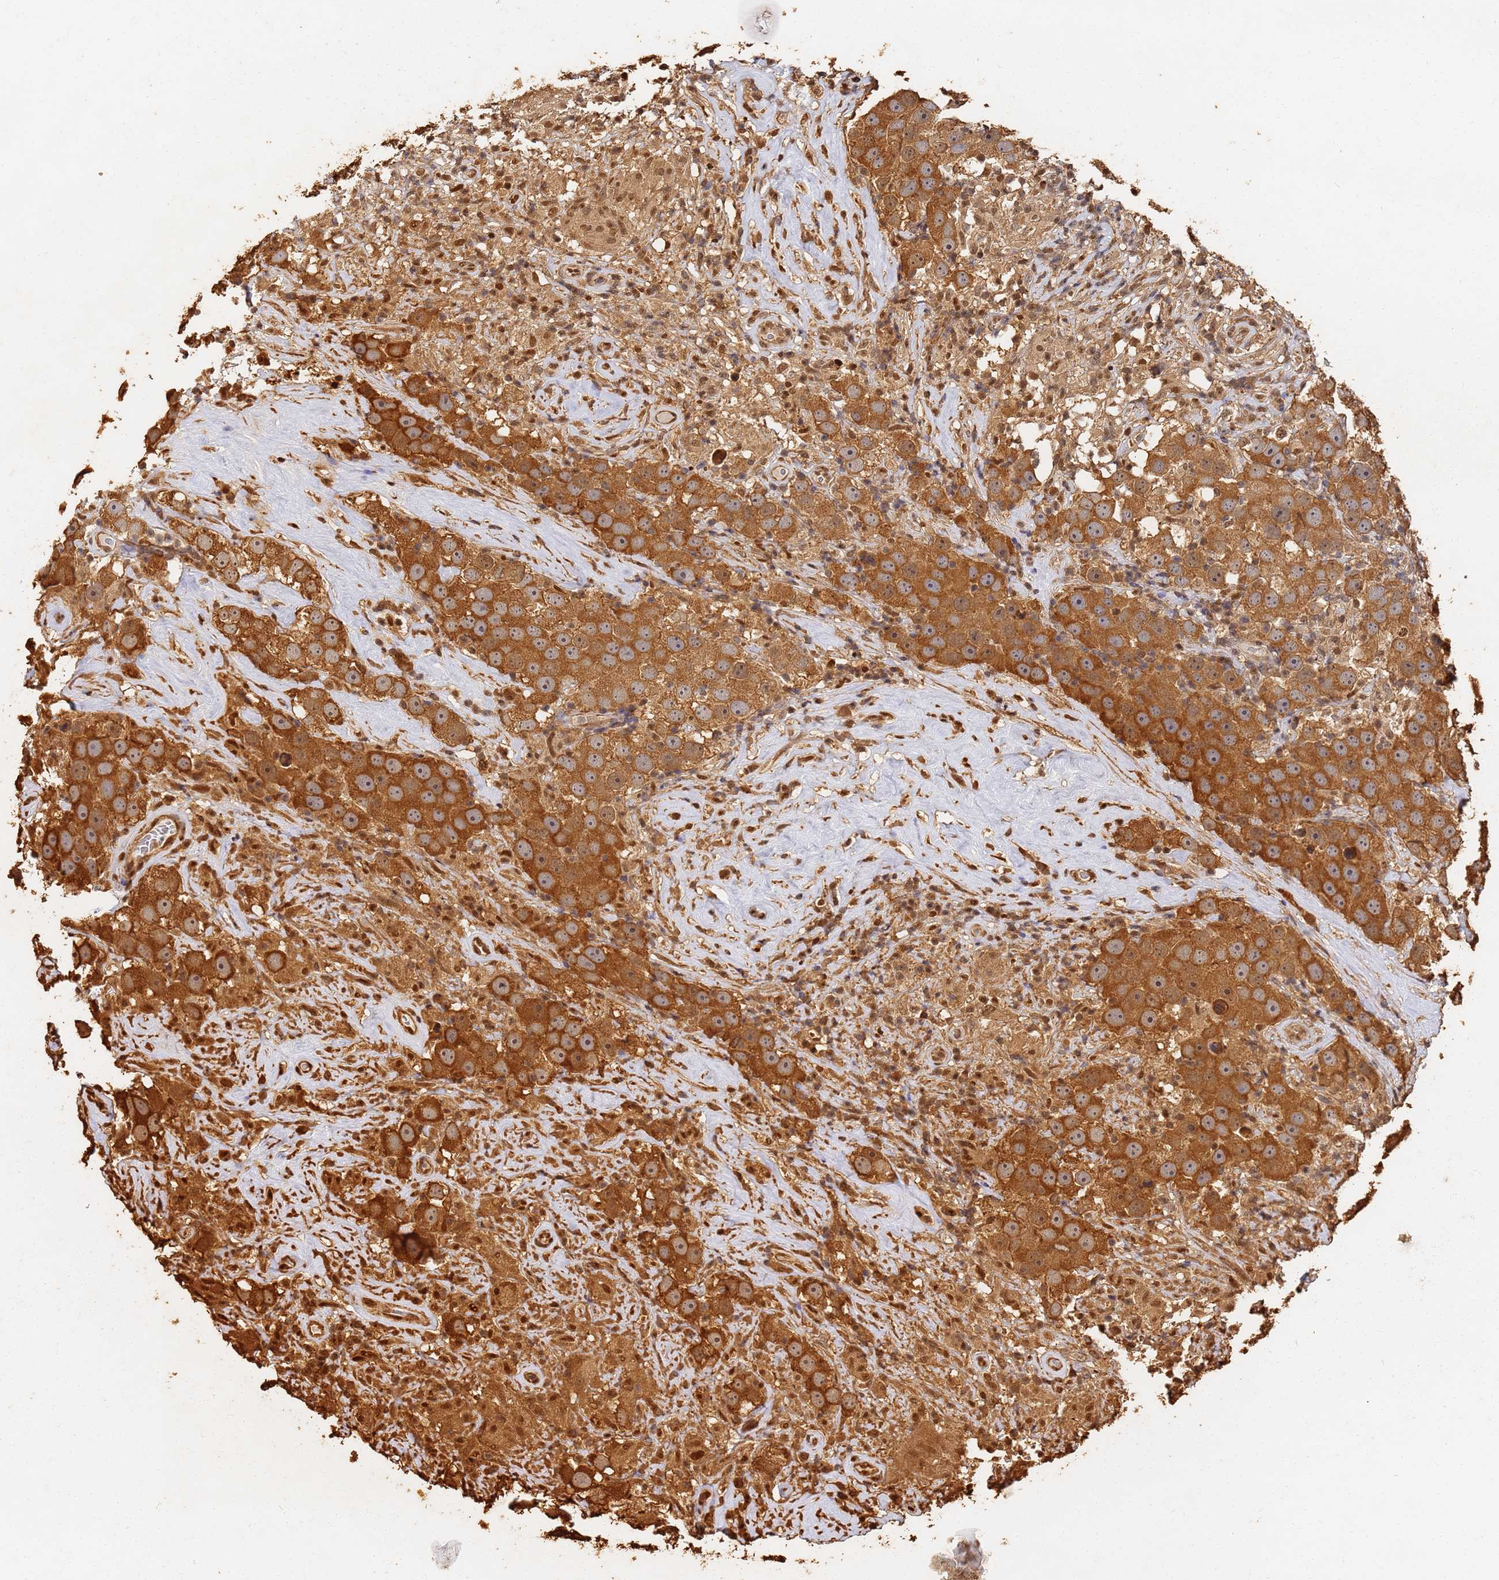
{"staining": {"intensity": "strong", "quantity": ">75%", "location": "cytoplasmic/membranous,nuclear"}, "tissue": "testis cancer", "cell_type": "Tumor cells", "image_type": "cancer", "snomed": [{"axis": "morphology", "description": "Seminoma, NOS"}, {"axis": "topography", "description": "Testis"}], "caption": "High-power microscopy captured an IHC histopathology image of testis cancer (seminoma), revealing strong cytoplasmic/membranous and nuclear positivity in about >75% of tumor cells. (DAB IHC, brown staining for protein, blue staining for nuclei).", "gene": "JAK2", "patient": {"sex": "male", "age": 49}}